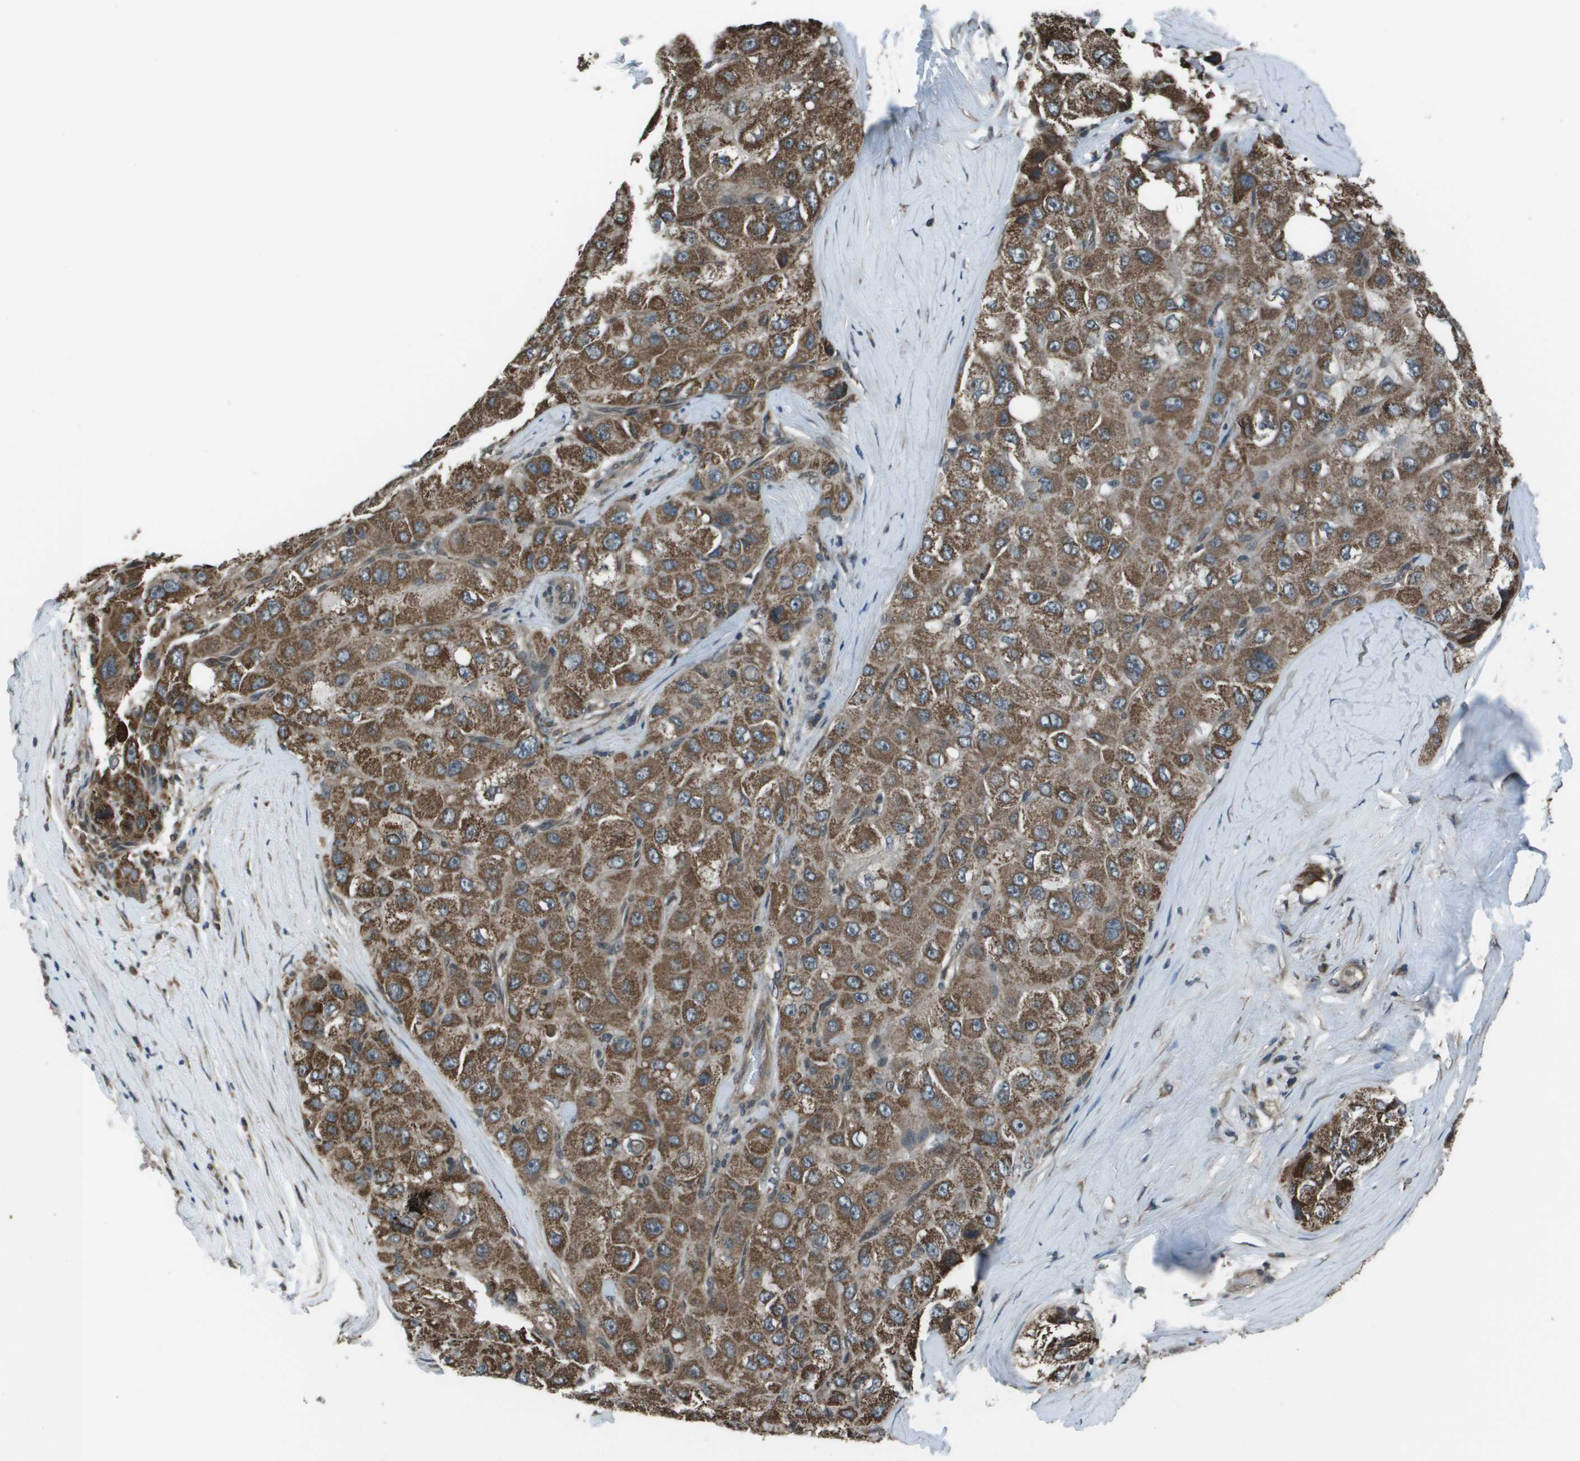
{"staining": {"intensity": "moderate", "quantity": ">75%", "location": "cytoplasmic/membranous"}, "tissue": "liver cancer", "cell_type": "Tumor cells", "image_type": "cancer", "snomed": [{"axis": "morphology", "description": "Carcinoma, Hepatocellular, NOS"}, {"axis": "topography", "description": "Liver"}], "caption": "Liver cancer stained with immunohistochemistry (IHC) reveals moderate cytoplasmic/membranous expression in approximately >75% of tumor cells.", "gene": "PPFIA1", "patient": {"sex": "male", "age": 80}}